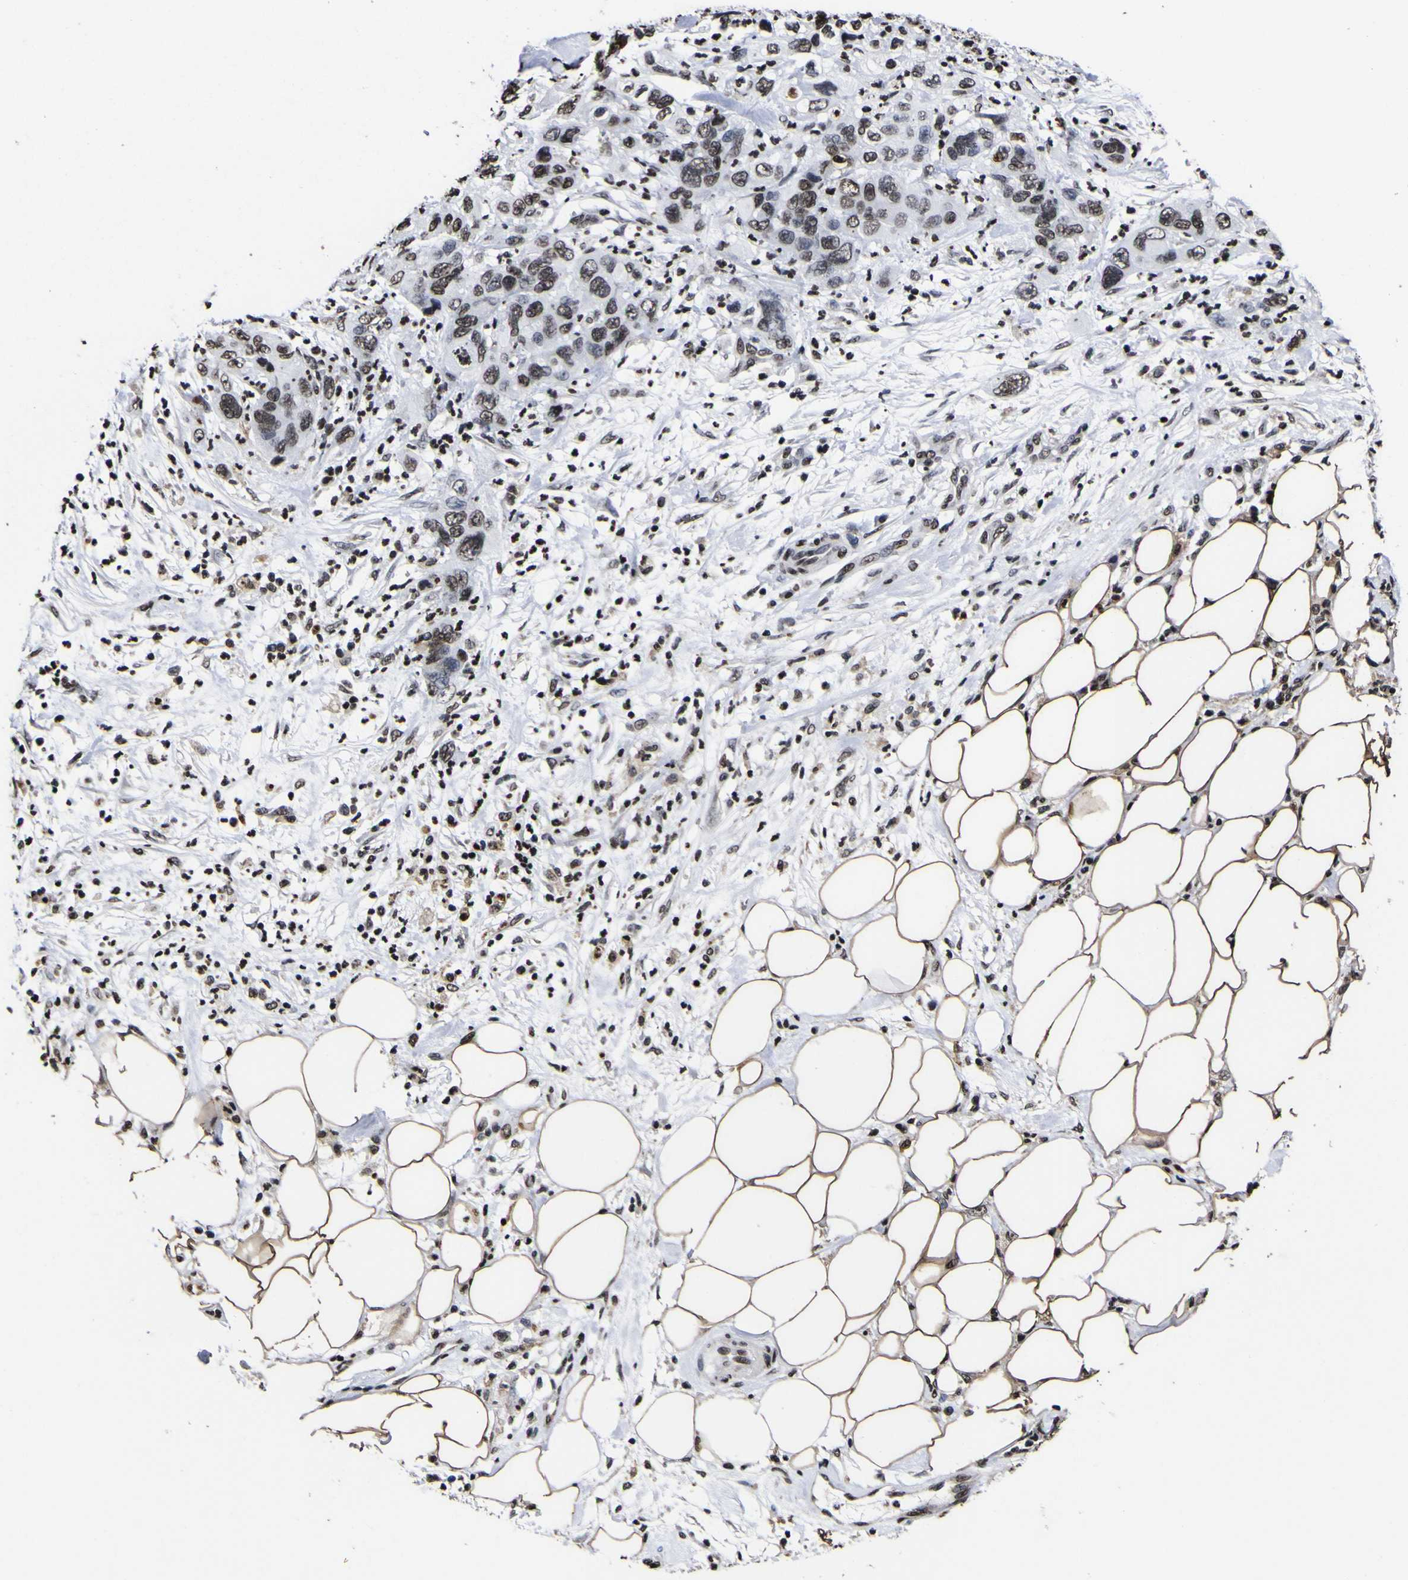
{"staining": {"intensity": "strong", "quantity": "25%-75%", "location": "nuclear"}, "tissue": "pancreatic cancer", "cell_type": "Tumor cells", "image_type": "cancer", "snomed": [{"axis": "morphology", "description": "Adenocarcinoma, NOS"}, {"axis": "topography", "description": "Pancreas"}], "caption": "Immunohistochemical staining of human pancreatic adenocarcinoma exhibits high levels of strong nuclear protein positivity in approximately 25%-75% of tumor cells. Nuclei are stained in blue.", "gene": "PIAS1", "patient": {"sex": "female", "age": 71}}